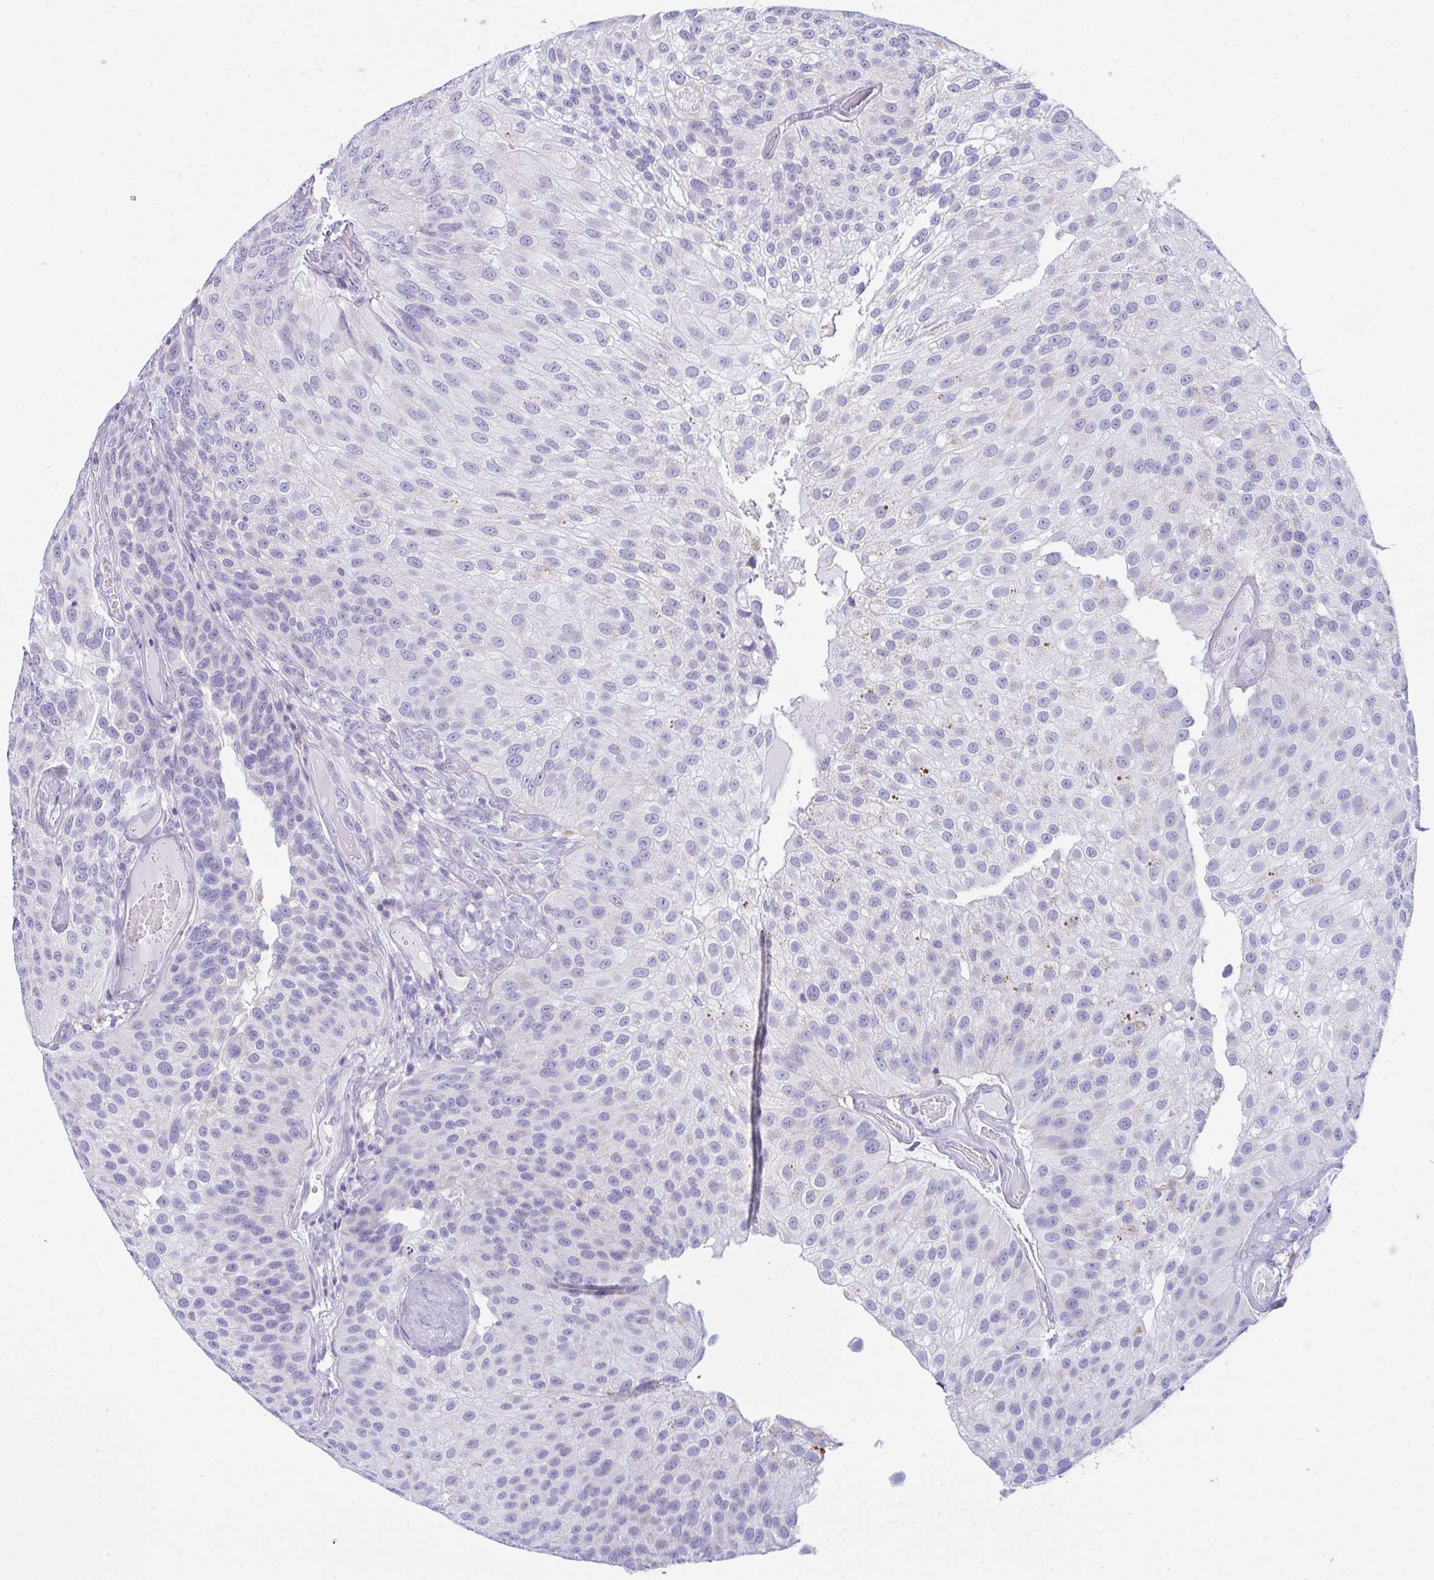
{"staining": {"intensity": "negative", "quantity": "none", "location": "none"}, "tissue": "urothelial cancer", "cell_type": "Tumor cells", "image_type": "cancer", "snomed": [{"axis": "morphology", "description": "Urothelial carcinoma, NOS"}, {"axis": "topography", "description": "Urinary bladder"}], "caption": "Protein analysis of urothelial cancer displays no significant staining in tumor cells. (DAB IHC, high magnification).", "gene": "BBS1", "patient": {"sex": "male", "age": 87}}